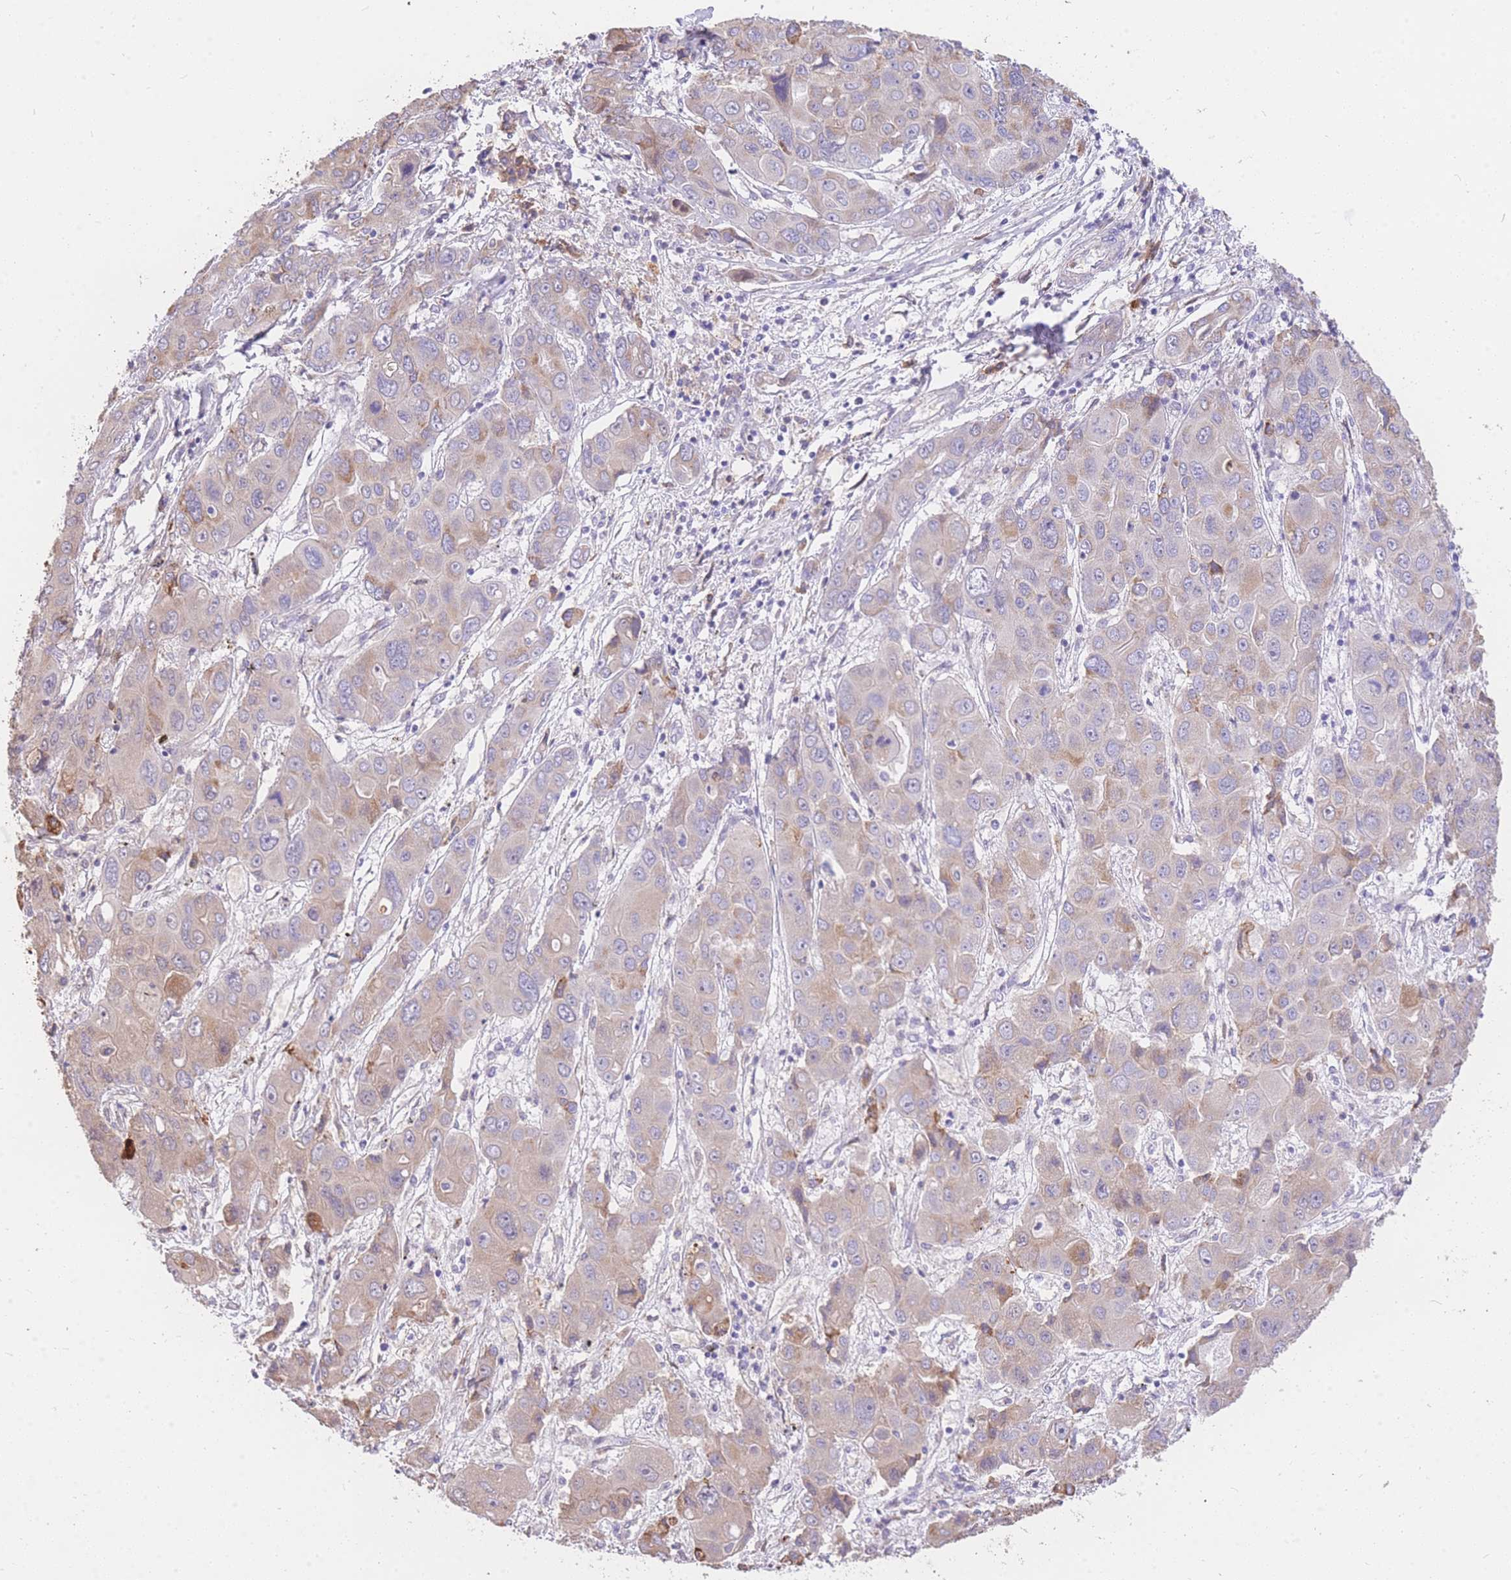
{"staining": {"intensity": "moderate", "quantity": "25%-75%", "location": "cytoplasmic/membranous"}, "tissue": "liver cancer", "cell_type": "Tumor cells", "image_type": "cancer", "snomed": [{"axis": "morphology", "description": "Cholangiocarcinoma"}, {"axis": "topography", "description": "Liver"}], "caption": "Brown immunohistochemical staining in liver cholangiocarcinoma exhibits moderate cytoplasmic/membranous expression in approximately 25%-75% of tumor cells. Using DAB (3,3'-diaminobenzidine) (brown) and hematoxylin (blue) stains, captured at high magnification using brightfield microscopy.", "gene": "C2orf88", "patient": {"sex": "male", "age": 67}}